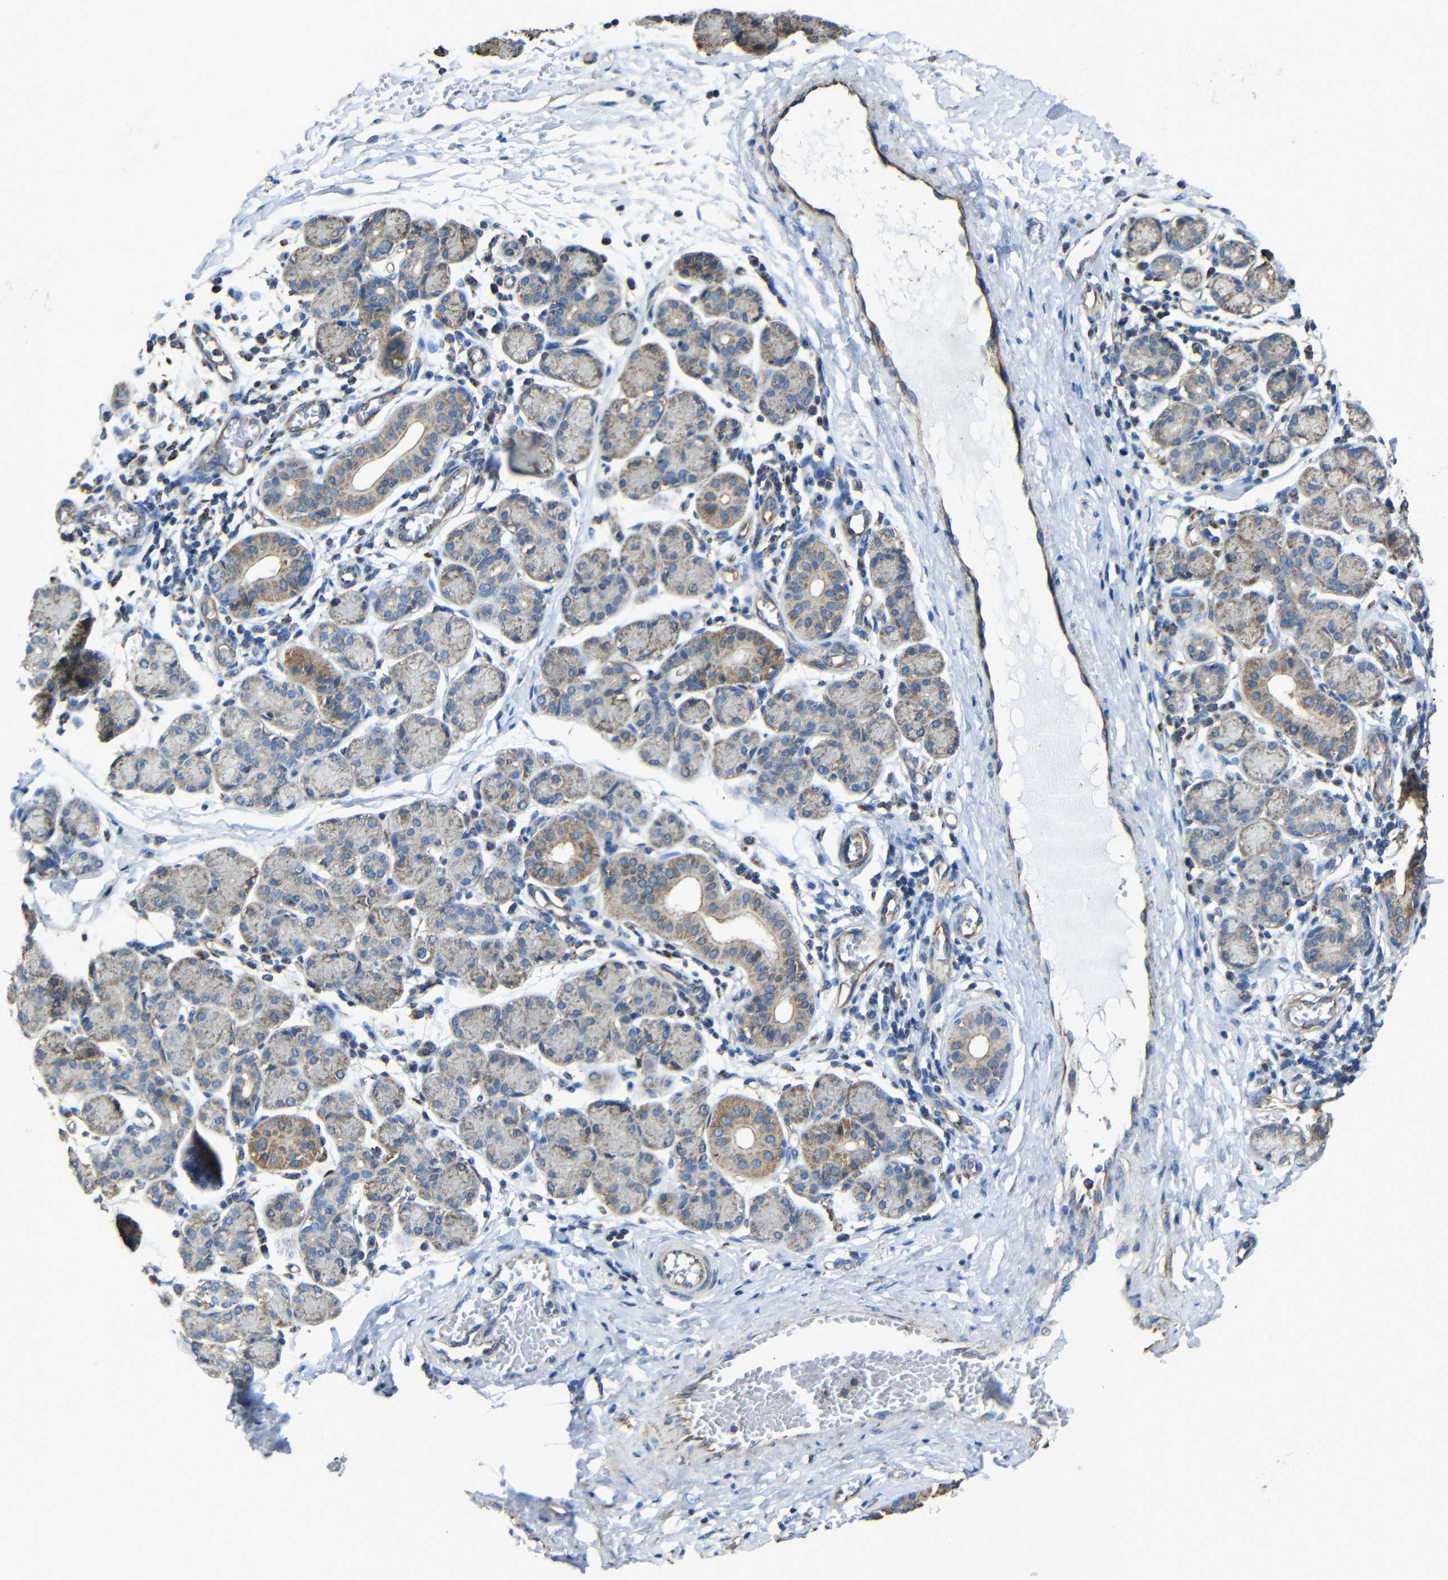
{"staining": {"intensity": "moderate", "quantity": "25%-75%", "location": "cytoplasmic/membranous"}, "tissue": "salivary gland", "cell_type": "Glandular cells", "image_type": "normal", "snomed": [{"axis": "morphology", "description": "Normal tissue, NOS"}, {"axis": "morphology", "description": "Inflammation, NOS"}, {"axis": "topography", "description": "Lymph node"}, {"axis": "topography", "description": "Salivary gland"}], "caption": "Immunohistochemical staining of unremarkable human salivary gland reveals moderate cytoplasmic/membranous protein positivity in about 25%-75% of glandular cells. Immunohistochemistry stains the protein of interest in brown and the nuclei are stained blue.", "gene": "INTS6L", "patient": {"sex": "male", "age": 3}}